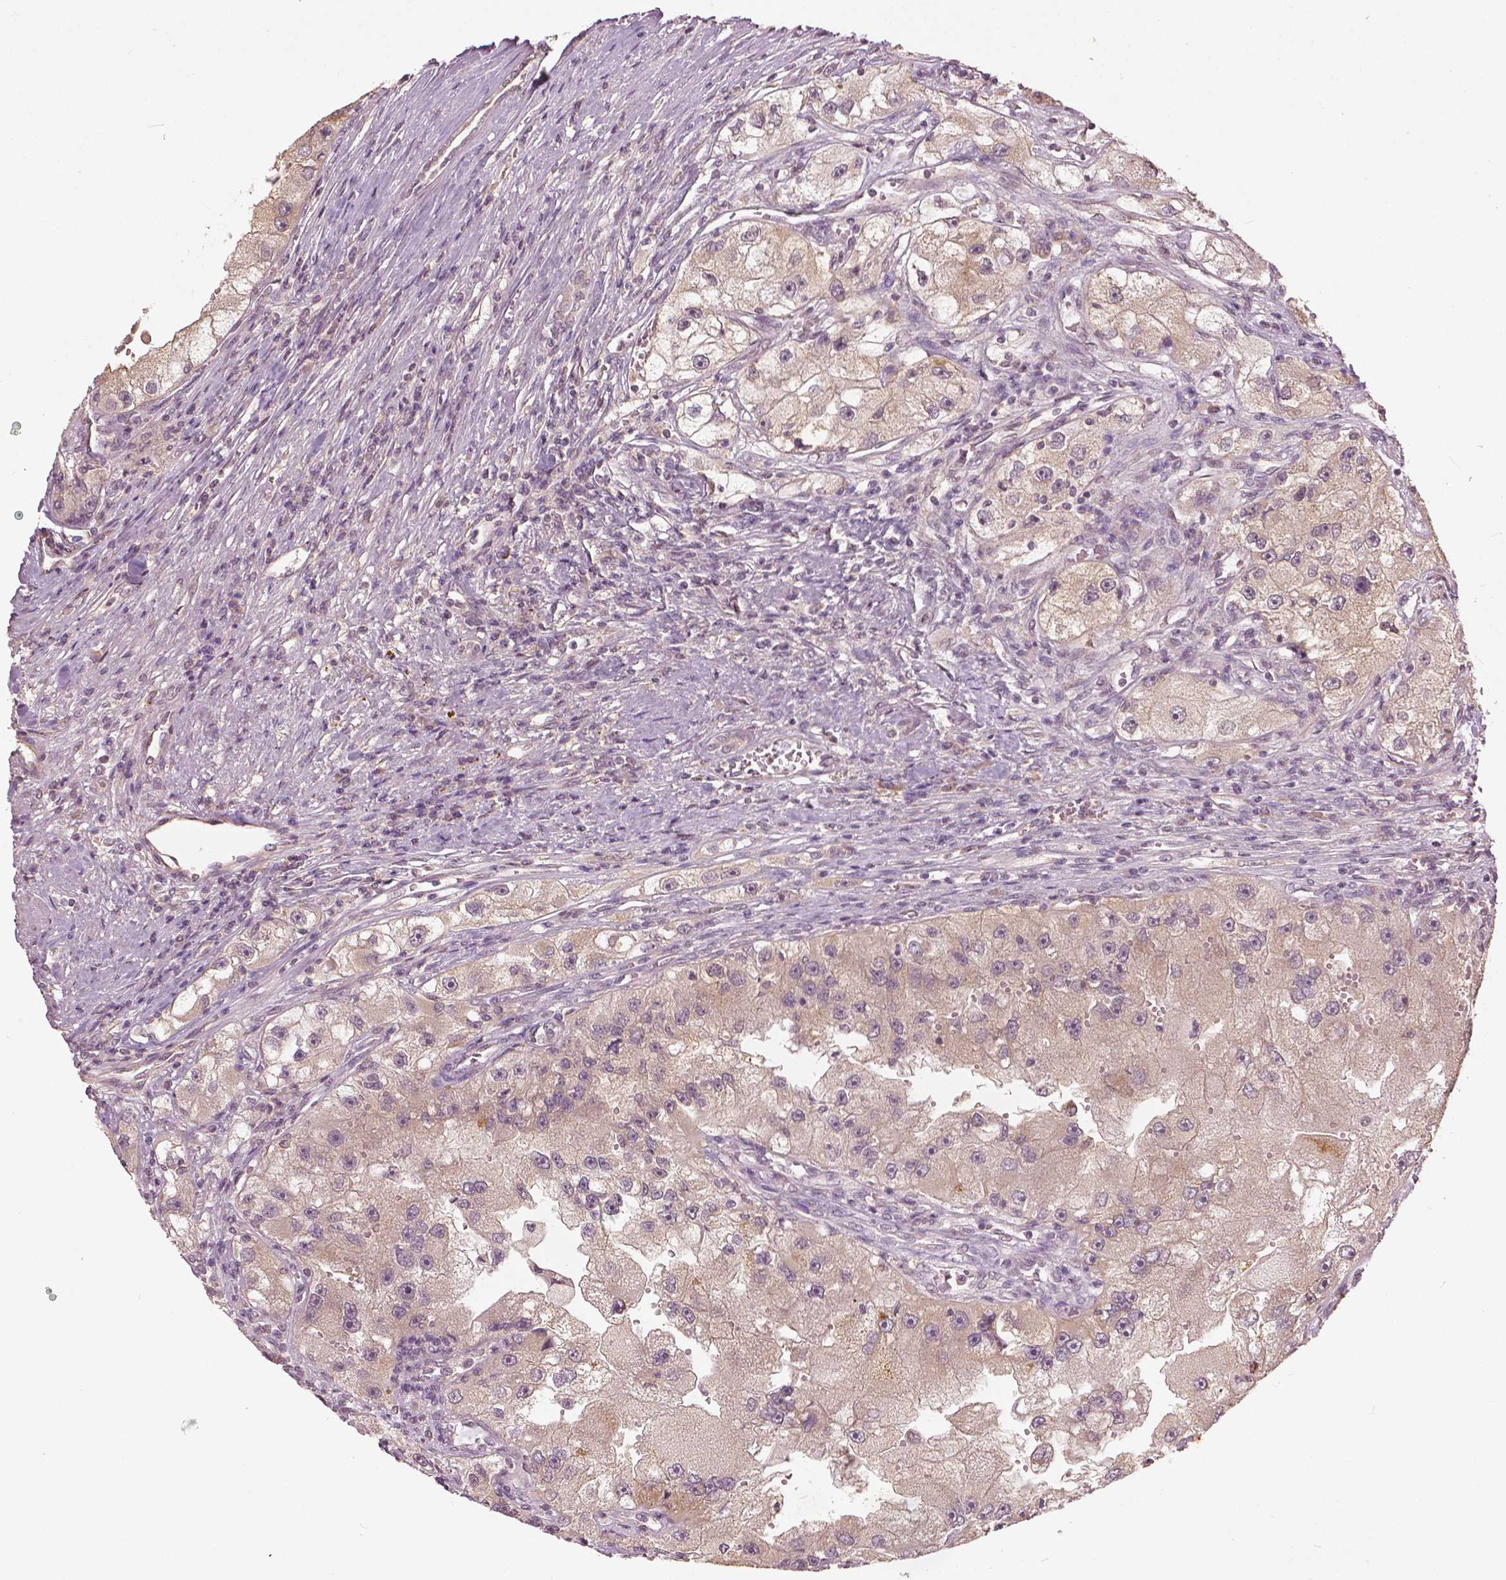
{"staining": {"intensity": "weak", "quantity": "25%-75%", "location": "cytoplasmic/membranous,nuclear"}, "tissue": "renal cancer", "cell_type": "Tumor cells", "image_type": "cancer", "snomed": [{"axis": "morphology", "description": "Adenocarcinoma, NOS"}, {"axis": "topography", "description": "Kidney"}], "caption": "IHC histopathology image of neoplastic tissue: renal adenocarcinoma stained using immunohistochemistry displays low levels of weak protein expression localized specifically in the cytoplasmic/membranous and nuclear of tumor cells, appearing as a cytoplasmic/membranous and nuclear brown color.", "gene": "ANGPTL4", "patient": {"sex": "male", "age": 63}}